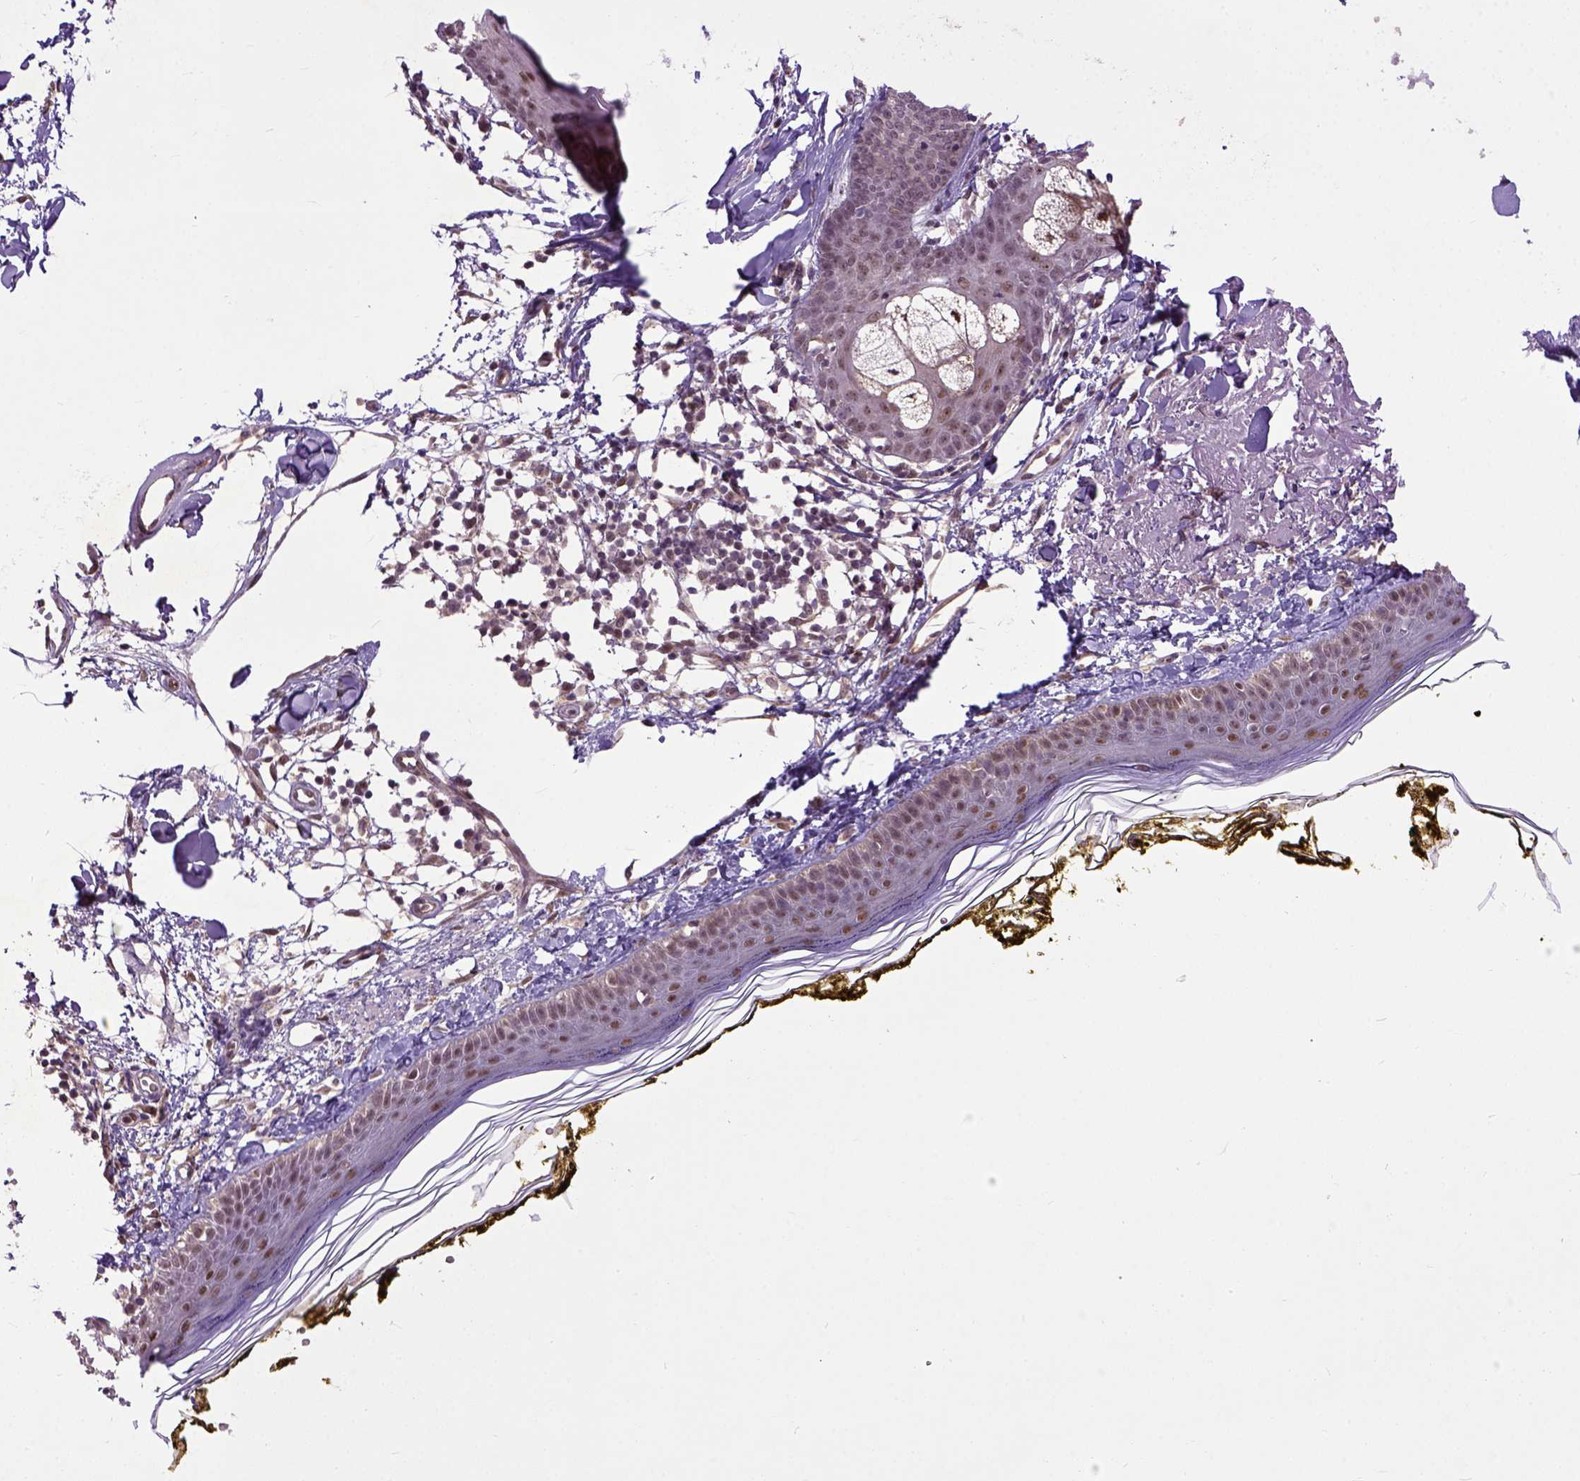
{"staining": {"intensity": "moderate", "quantity": "25%-75%", "location": "cytoplasmic/membranous,nuclear"}, "tissue": "skin", "cell_type": "Fibroblasts", "image_type": "normal", "snomed": [{"axis": "morphology", "description": "Normal tissue, NOS"}, {"axis": "topography", "description": "Skin"}], "caption": "This photomicrograph exhibits immunohistochemistry staining of unremarkable human skin, with medium moderate cytoplasmic/membranous,nuclear staining in approximately 25%-75% of fibroblasts.", "gene": "UBA3", "patient": {"sex": "male", "age": 76}}